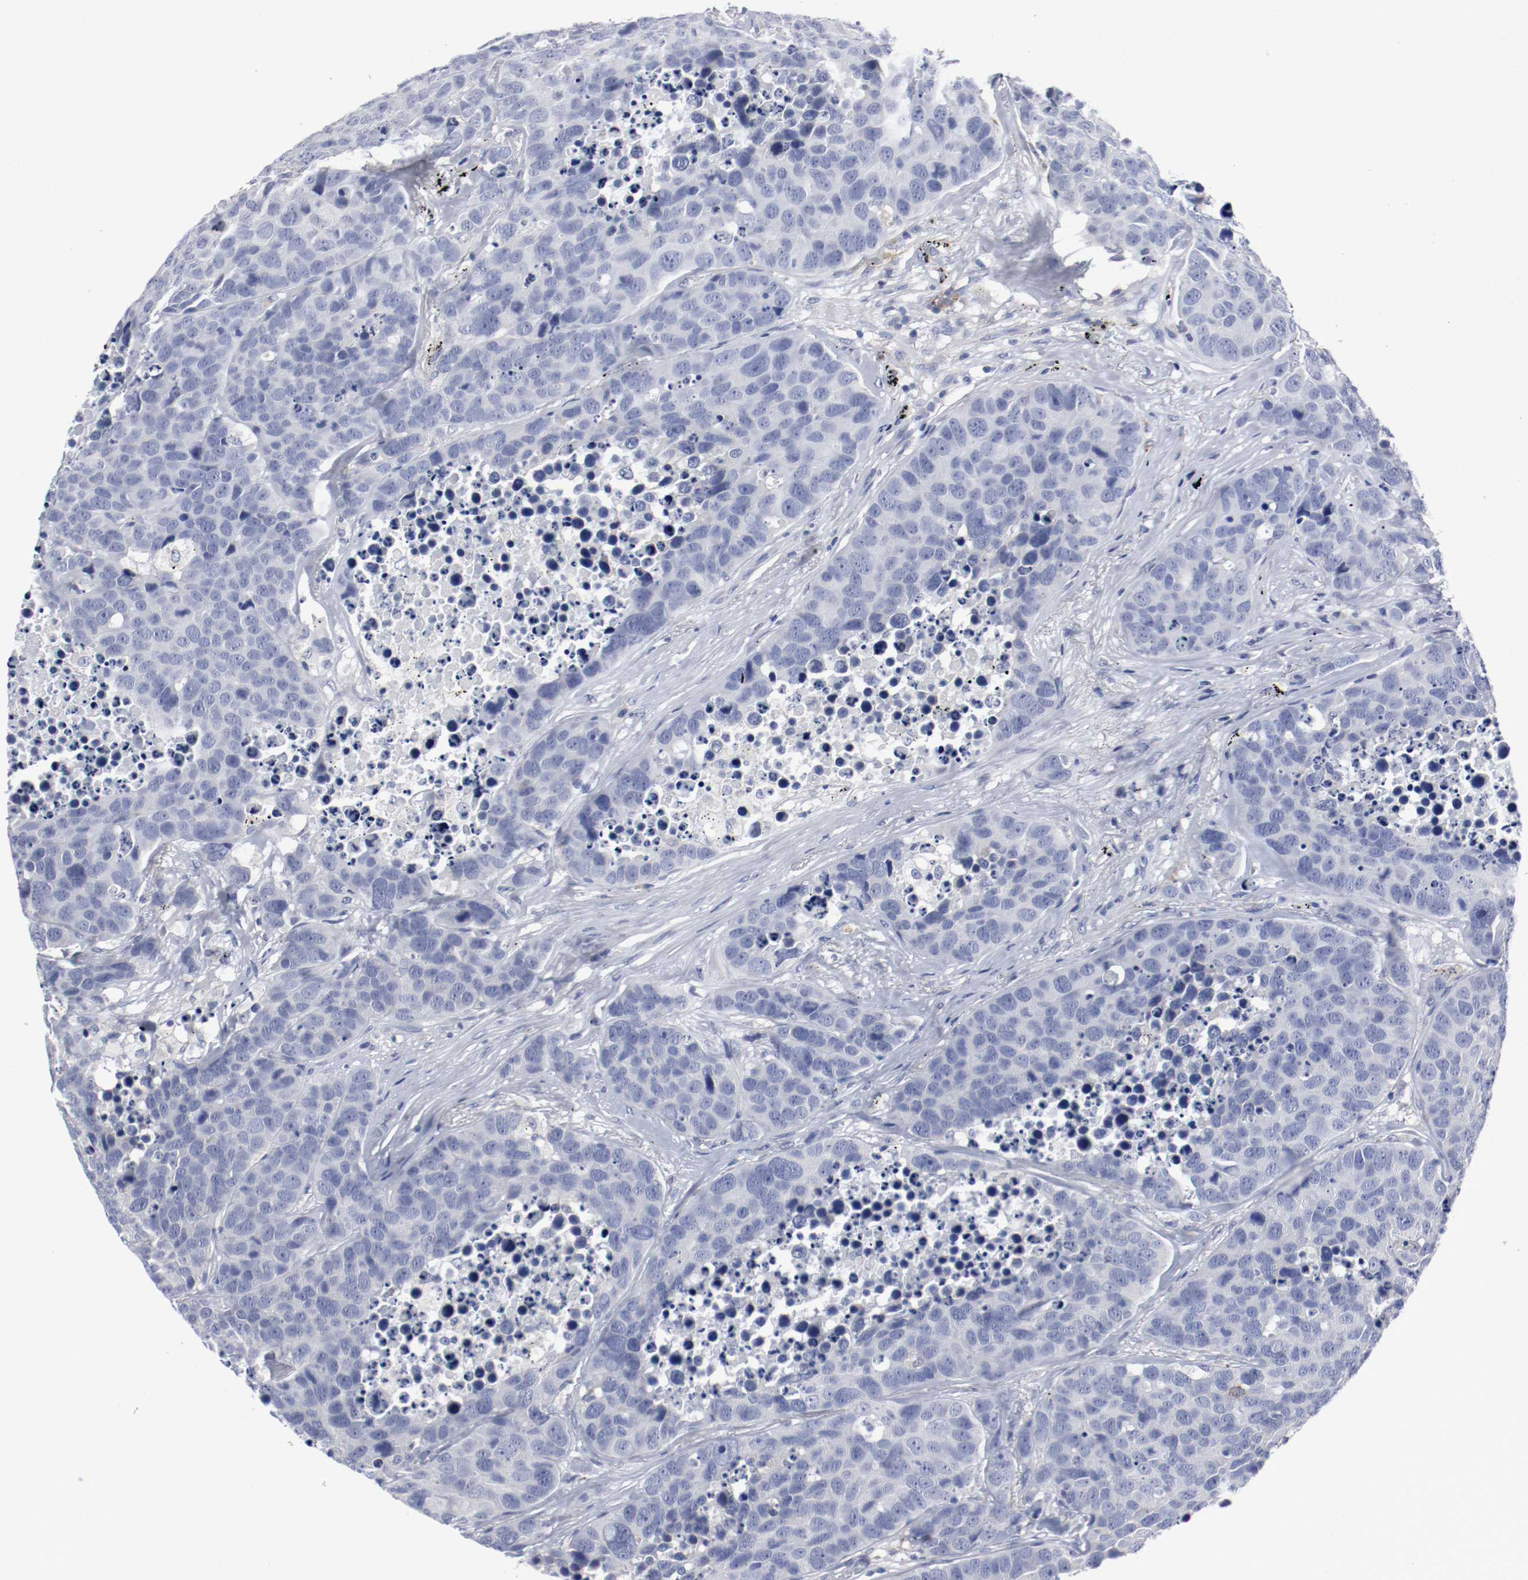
{"staining": {"intensity": "negative", "quantity": "none", "location": "none"}, "tissue": "carcinoid", "cell_type": "Tumor cells", "image_type": "cancer", "snomed": [{"axis": "morphology", "description": "Carcinoid, malignant, NOS"}, {"axis": "topography", "description": "Lung"}], "caption": "High magnification brightfield microscopy of carcinoid (malignant) stained with DAB (3,3'-diaminobenzidine) (brown) and counterstained with hematoxylin (blue): tumor cells show no significant staining.", "gene": "FGFBP1", "patient": {"sex": "male", "age": 60}}